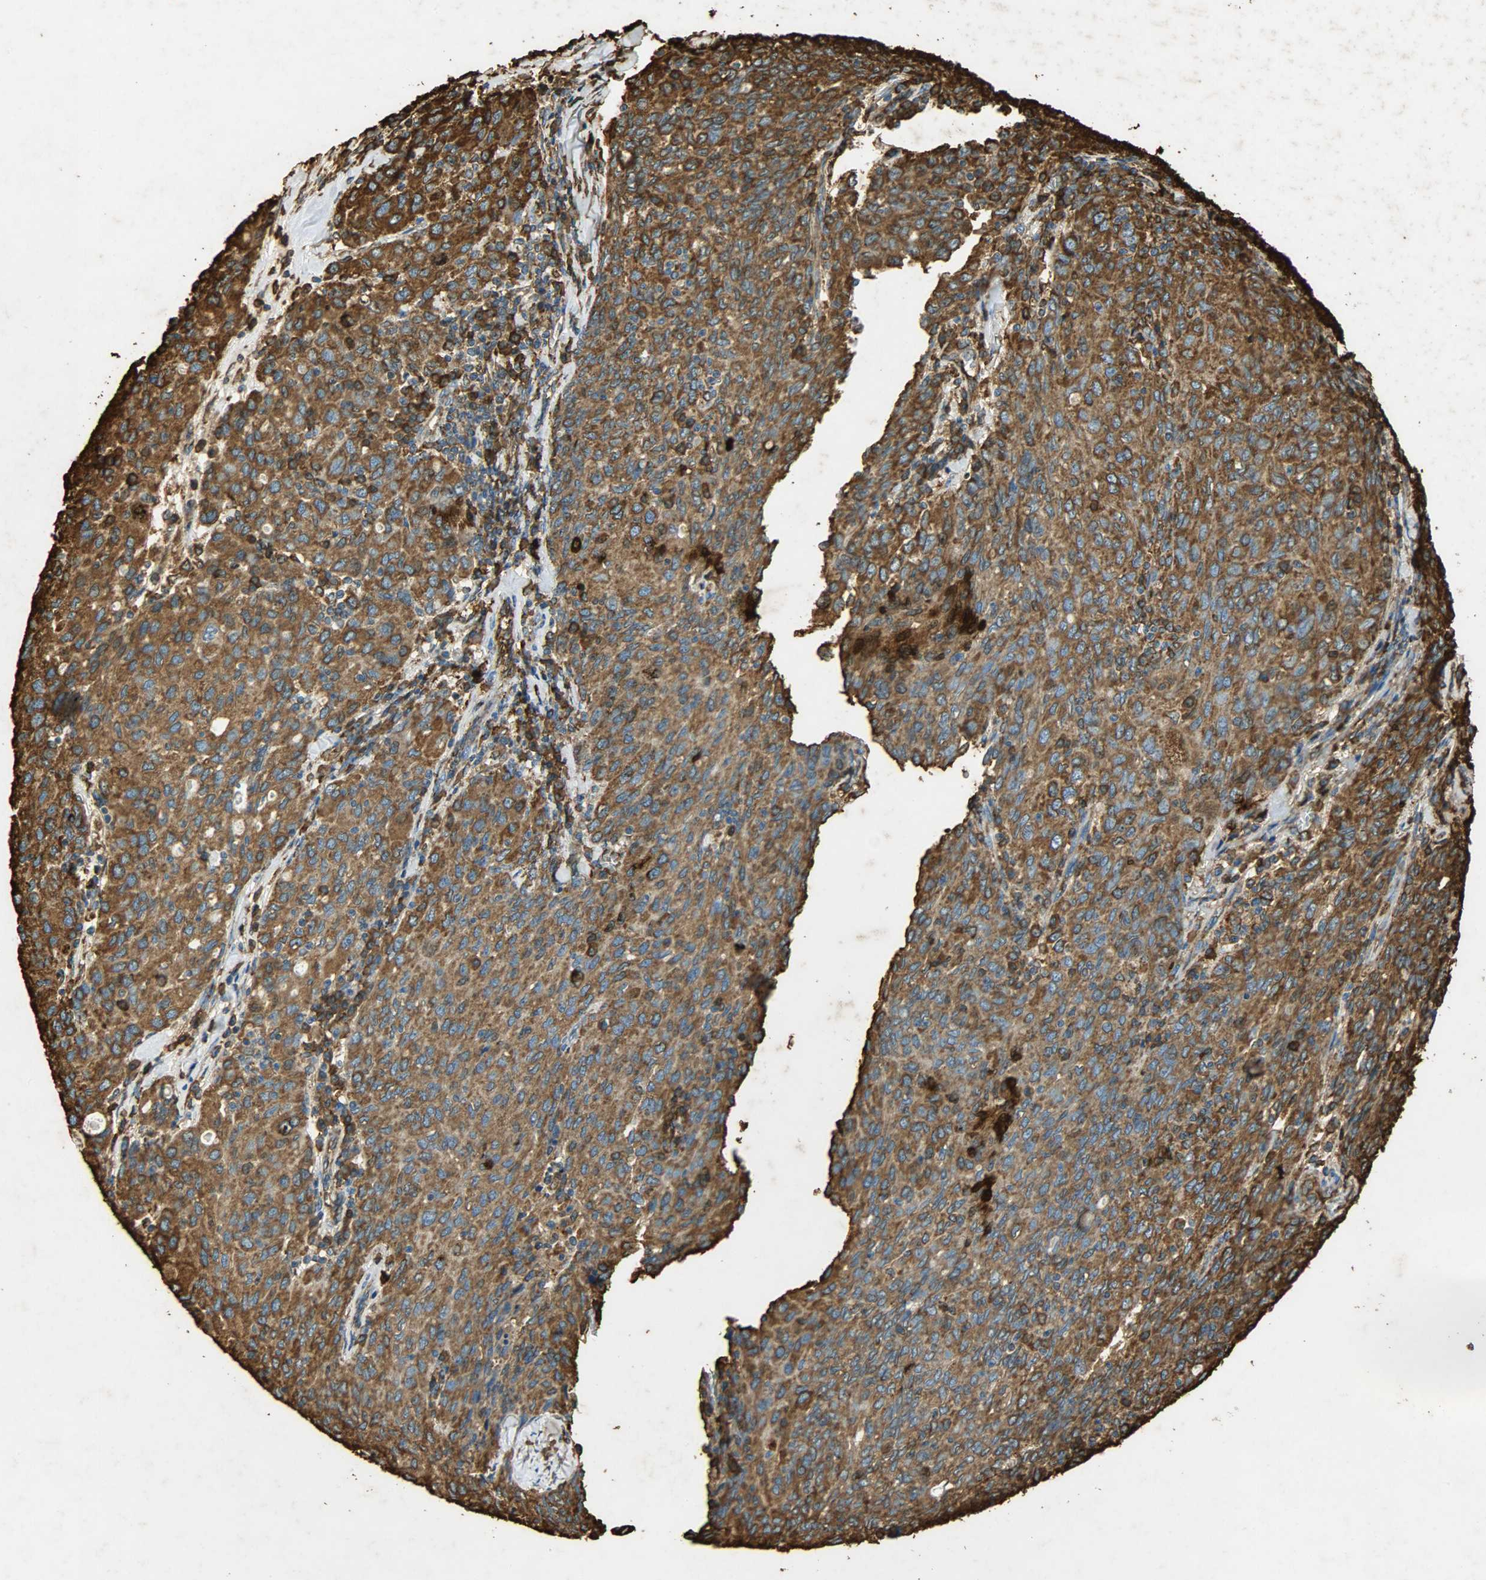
{"staining": {"intensity": "moderate", "quantity": ">75%", "location": "cytoplasmic/membranous"}, "tissue": "ovarian cancer", "cell_type": "Tumor cells", "image_type": "cancer", "snomed": [{"axis": "morphology", "description": "Carcinoma, endometroid"}, {"axis": "topography", "description": "Ovary"}], "caption": "Protein analysis of ovarian cancer (endometroid carcinoma) tissue reveals moderate cytoplasmic/membranous staining in approximately >75% of tumor cells. (IHC, brightfield microscopy, high magnification).", "gene": "HSP90B1", "patient": {"sex": "female", "age": 50}}